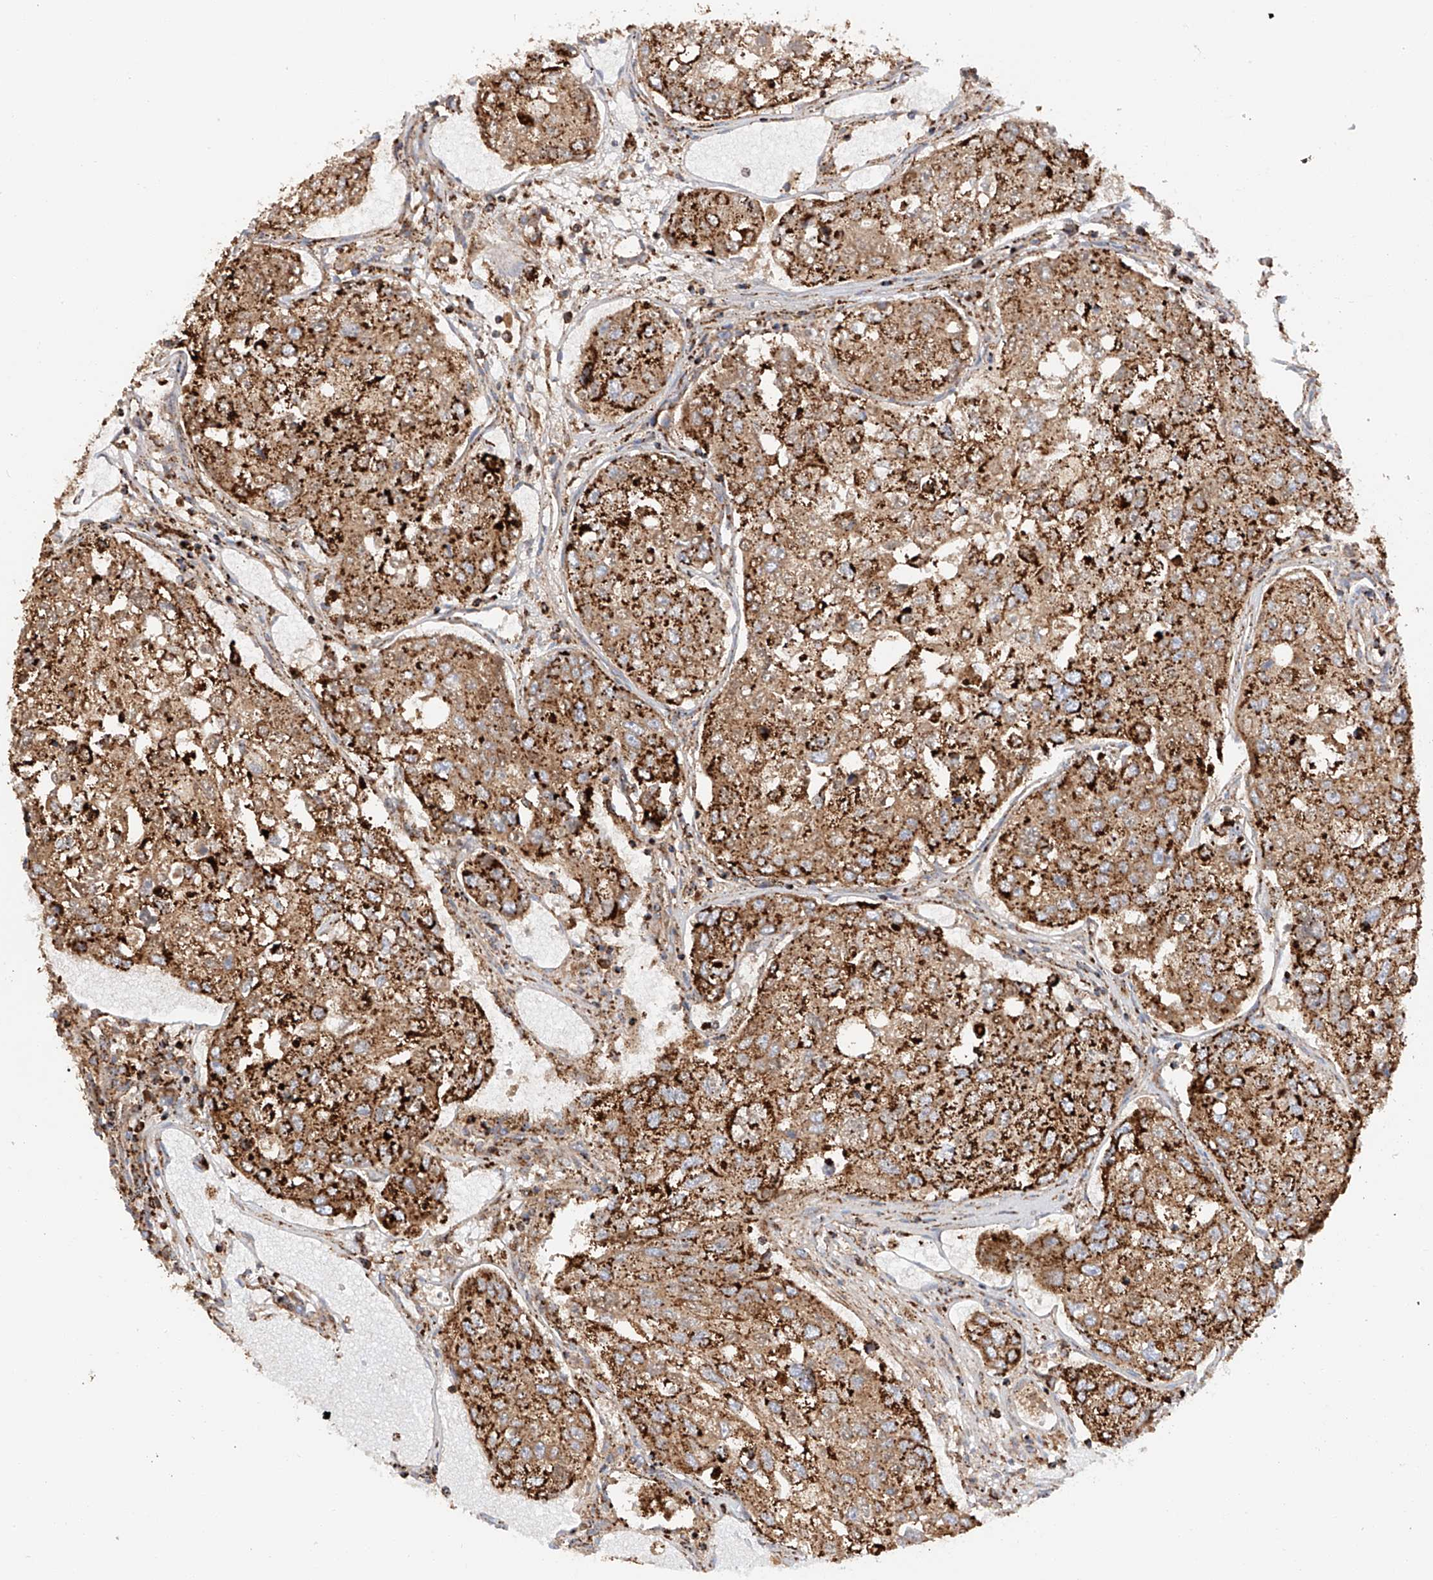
{"staining": {"intensity": "strong", "quantity": ">75%", "location": "cytoplasmic/membranous"}, "tissue": "urothelial cancer", "cell_type": "Tumor cells", "image_type": "cancer", "snomed": [{"axis": "morphology", "description": "Urothelial carcinoma, High grade"}, {"axis": "topography", "description": "Lymph node"}, {"axis": "topography", "description": "Urinary bladder"}], "caption": "Approximately >75% of tumor cells in human urothelial cancer show strong cytoplasmic/membranous protein staining as visualized by brown immunohistochemical staining.", "gene": "TTC27", "patient": {"sex": "male", "age": 51}}